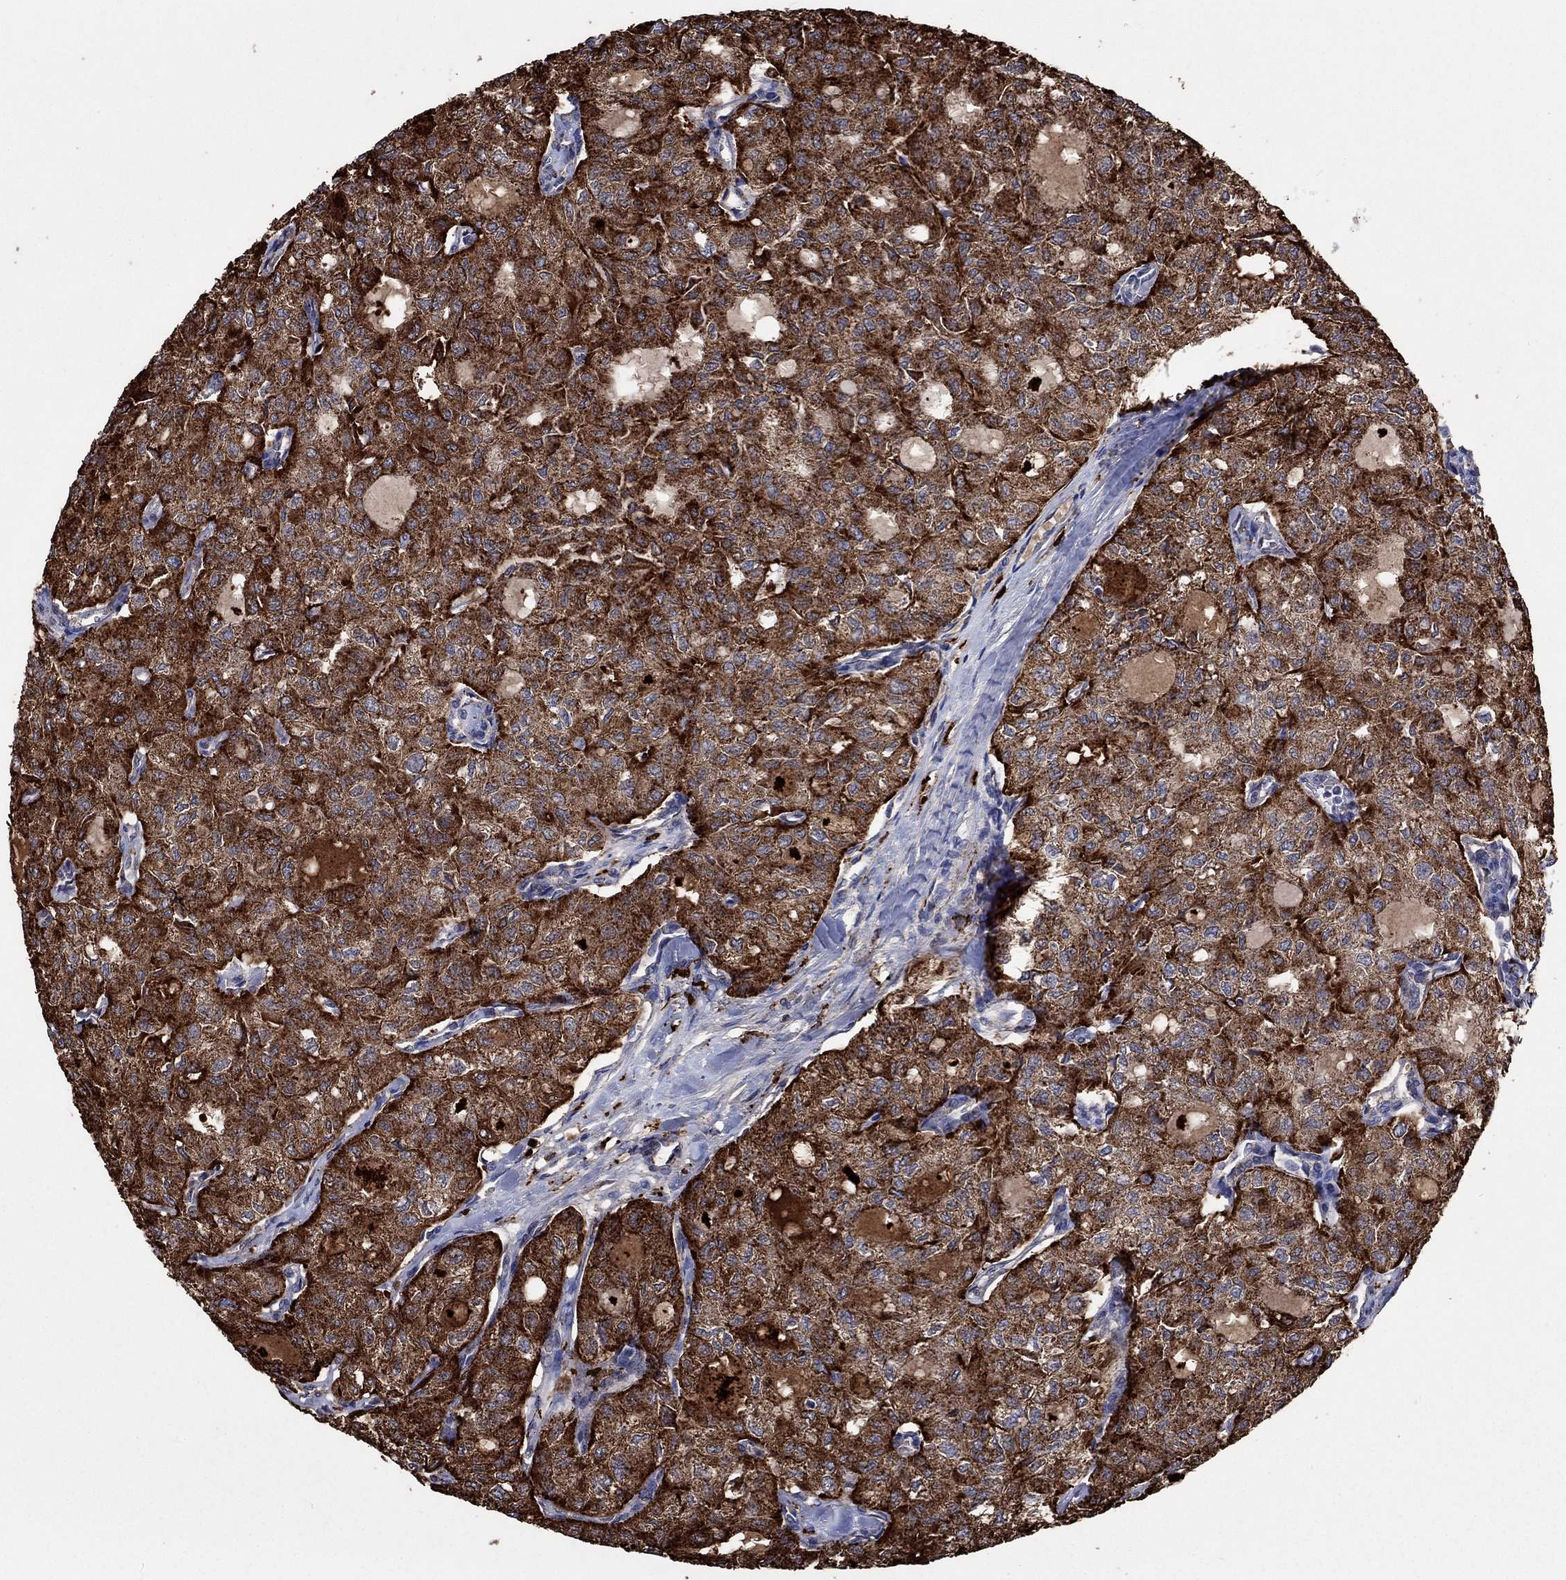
{"staining": {"intensity": "strong", "quantity": ">75%", "location": "cytoplasmic/membranous"}, "tissue": "thyroid cancer", "cell_type": "Tumor cells", "image_type": "cancer", "snomed": [{"axis": "morphology", "description": "Follicular adenoma carcinoma, NOS"}, {"axis": "topography", "description": "Thyroid gland"}], "caption": "Immunohistochemistry of thyroid cancer displays high levels of strong cytoplasmic/membranous positivity in about >75% of tumor cells.", "gene": "CTSB", "patient": {"sex": "male", "age": 75}}